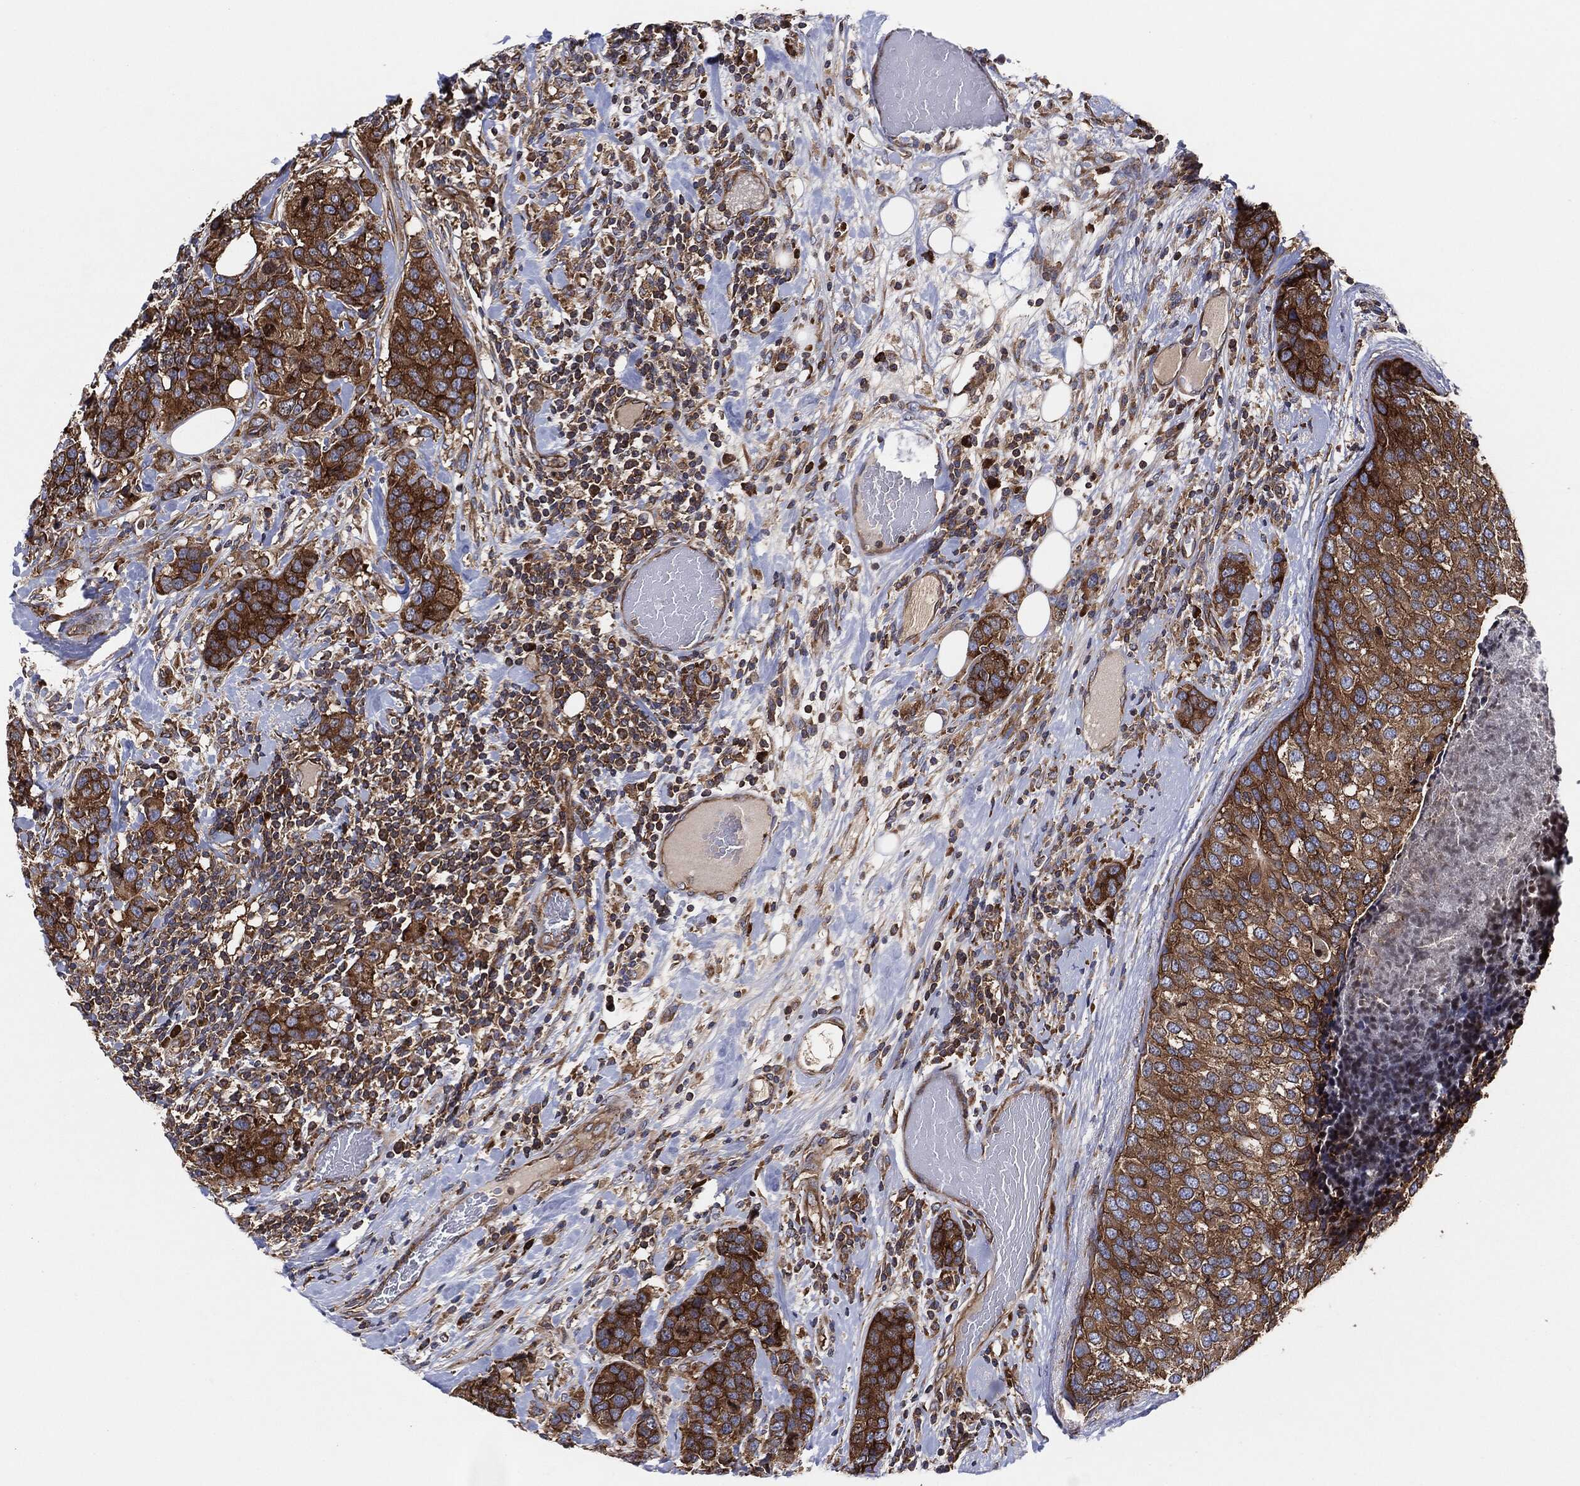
{"staining": {"intensity": "strong", "quantity": ">75%", "location": "cytoplasmic/membranous"}, "tissue": "breast cancer", "cell_type": "Tumor cells", "image_type": "cancer", "snomed": [{"axis": "morphology", "description": "Lobular carcinoma"}, {"axis": "topography", "description": "Breast"}], "caption": "This micrograph reveals breast cancer stained with immunohistochemistry to label a protein in brown. The cytoplasmic/membranous of tumor cells show strong positivity for the protein. Nuclei are counter-stained blue.", "gene": "EIF2S2", "patient": {"sex": "female", "age": 59}}